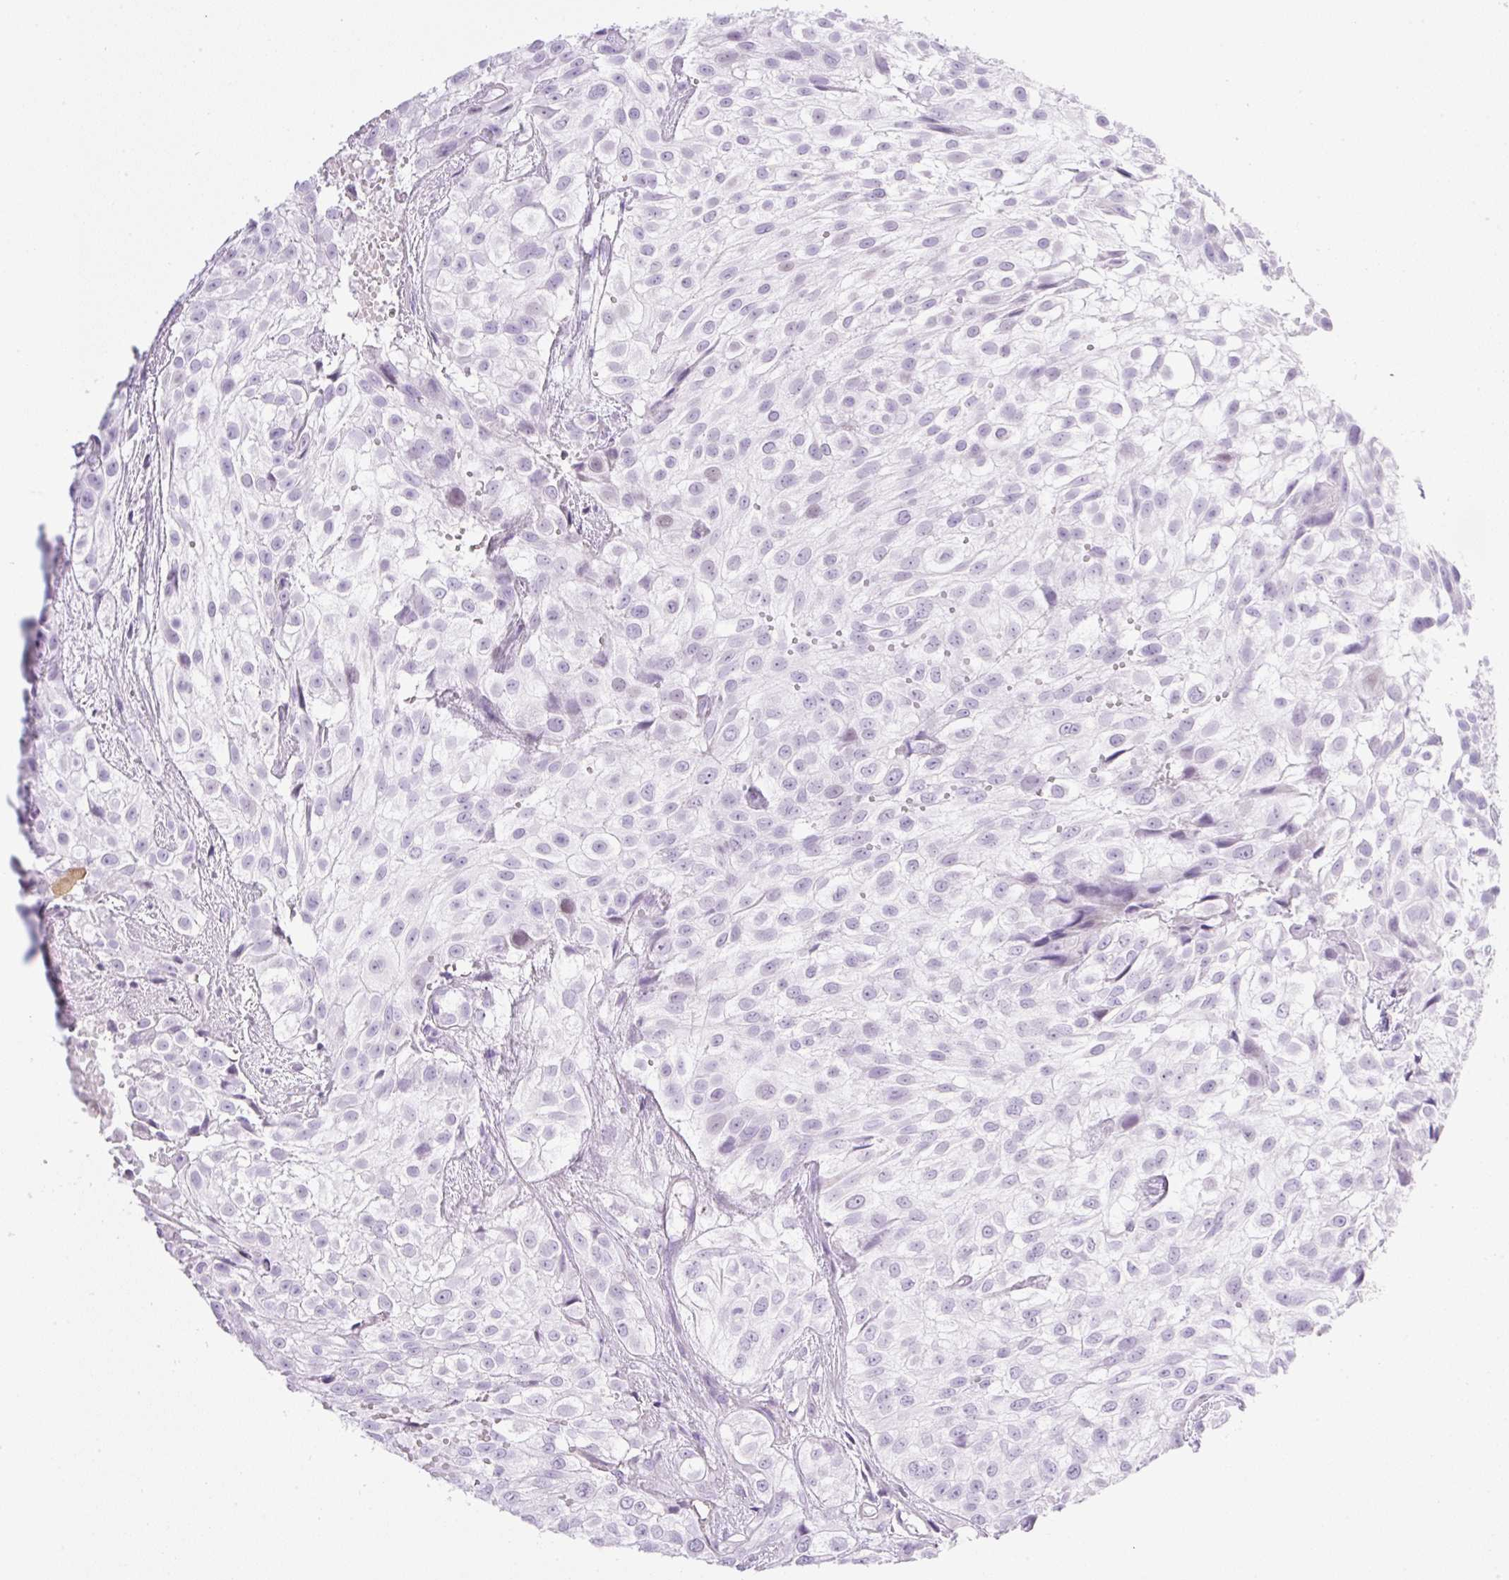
{"staining": {"intensity": "negative", "quantity": "none", "location": "none"}, "tissue": "urothelial cancer", "cell_type": "Tumor cells", "image_type": "cancer", "snomed": [{"axis": "morphology", "description": "Urothelial carcinoma, High grade"}, {"axis": "topography", "description": "Urinary bladder"}], "caption": "Immunohistochemistry histopathology image of urothelial cancer stained for a protein (brown), which displays no expression in tumor cells. (DAB (3,3'-diaminobenzidine) immunohistochemistry (IHC) visualized using brightfield microscopy, high magnification).", "gene": "SPRR4", "patient": {"sex": "male", "age": 56}}